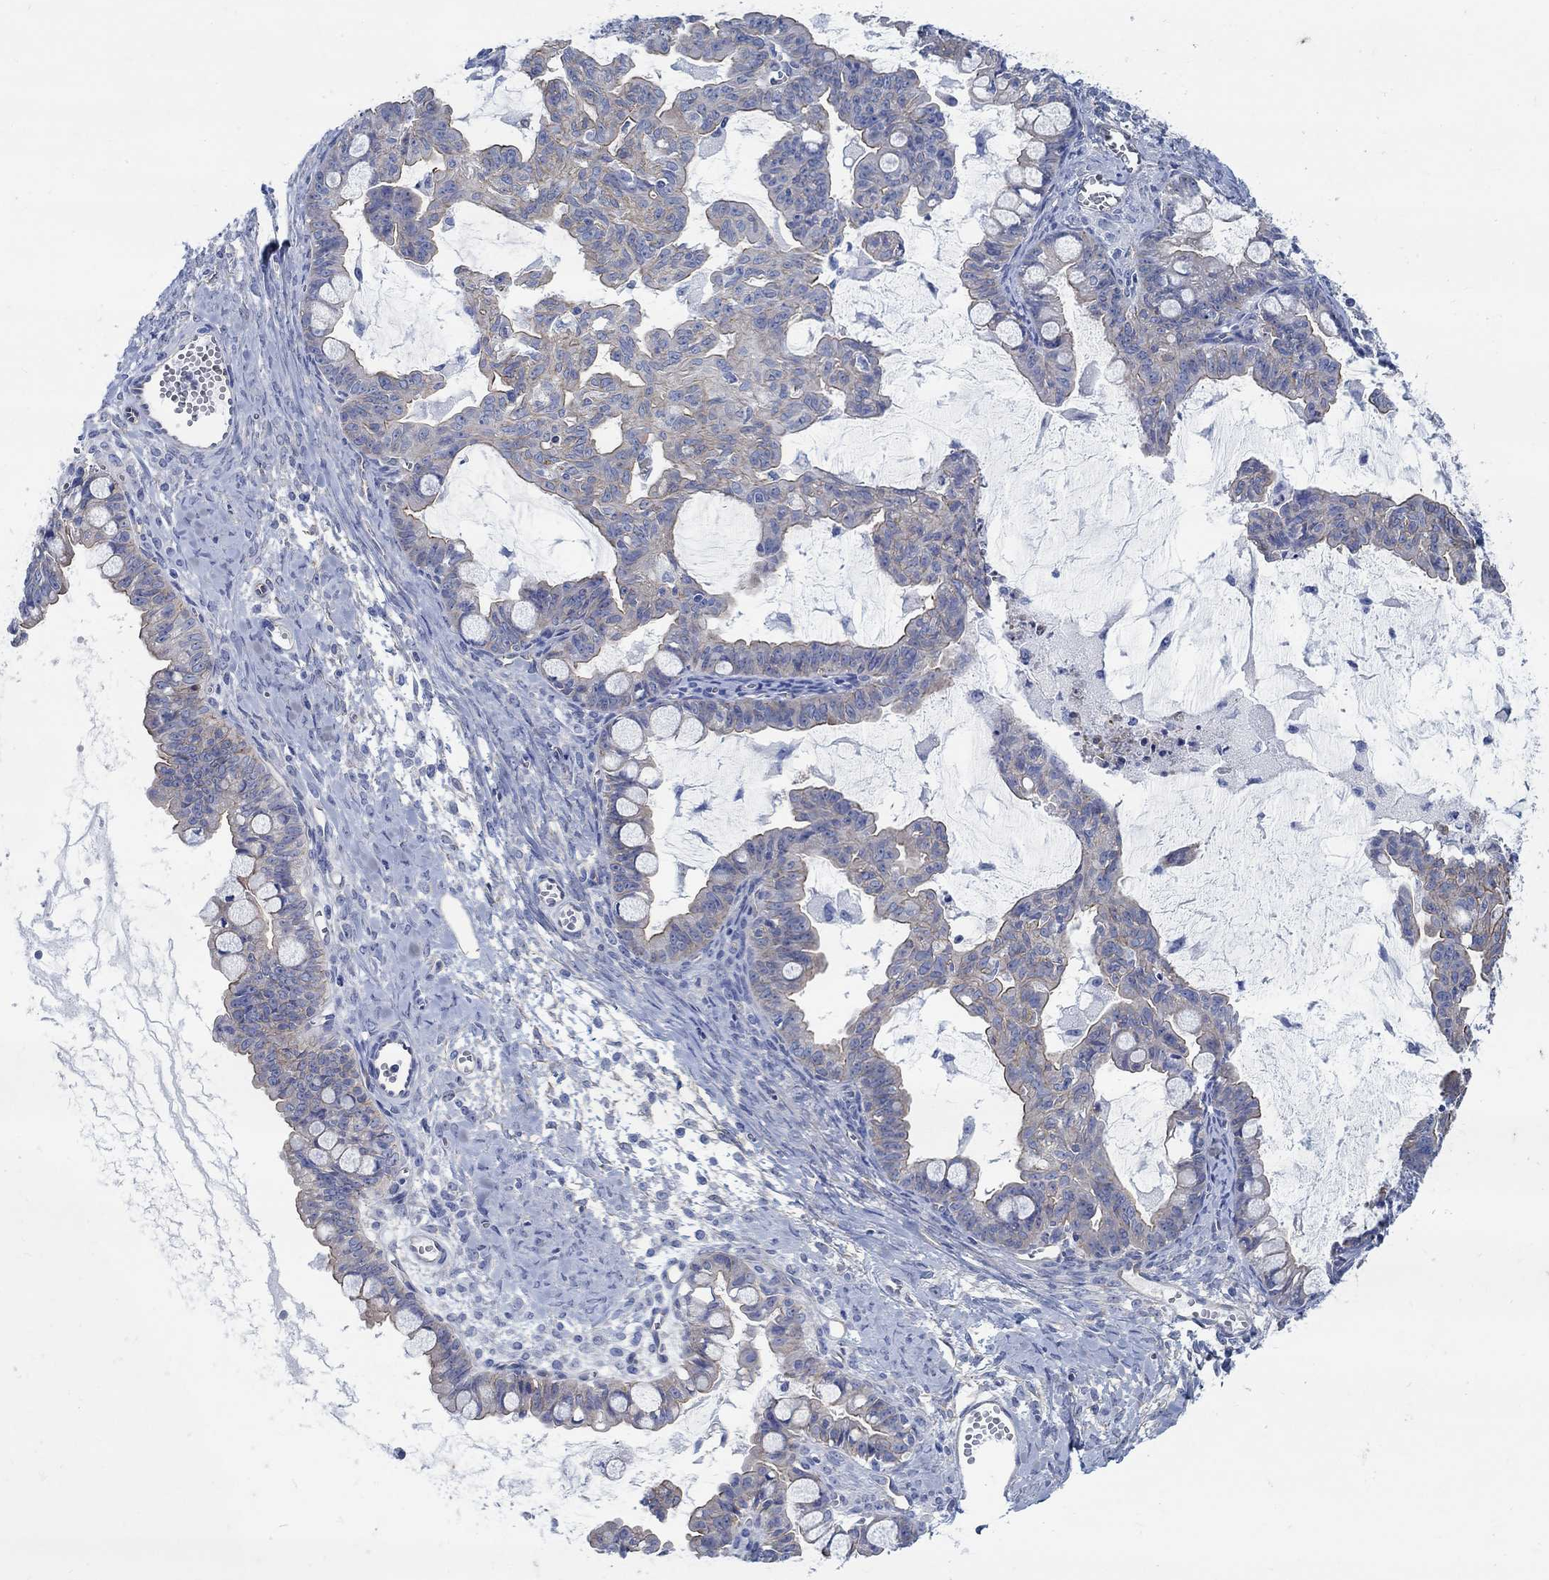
{"staining": {"intensity": "weak", "quantity": "<25%", "location": "cytoplasmic/membranous"}, "tissue": "ovarian cancer", "cell_type": "Tumor cells", "image_type": "cancer", "snomed": [{"axis": "morphology", "description": "Cystadenocarcinoma, mucinous, NOS"}, {"axis": "topography", "description": "Ovary"}], "caption": "Human mucinous cystadenocarcinoma (ovarian) stained for a protein using immunohistochemistry (IHC) displays no expression in tumor cells.", "gene": "TMEM198", "patient": {"sex": "female", "age": 63}}